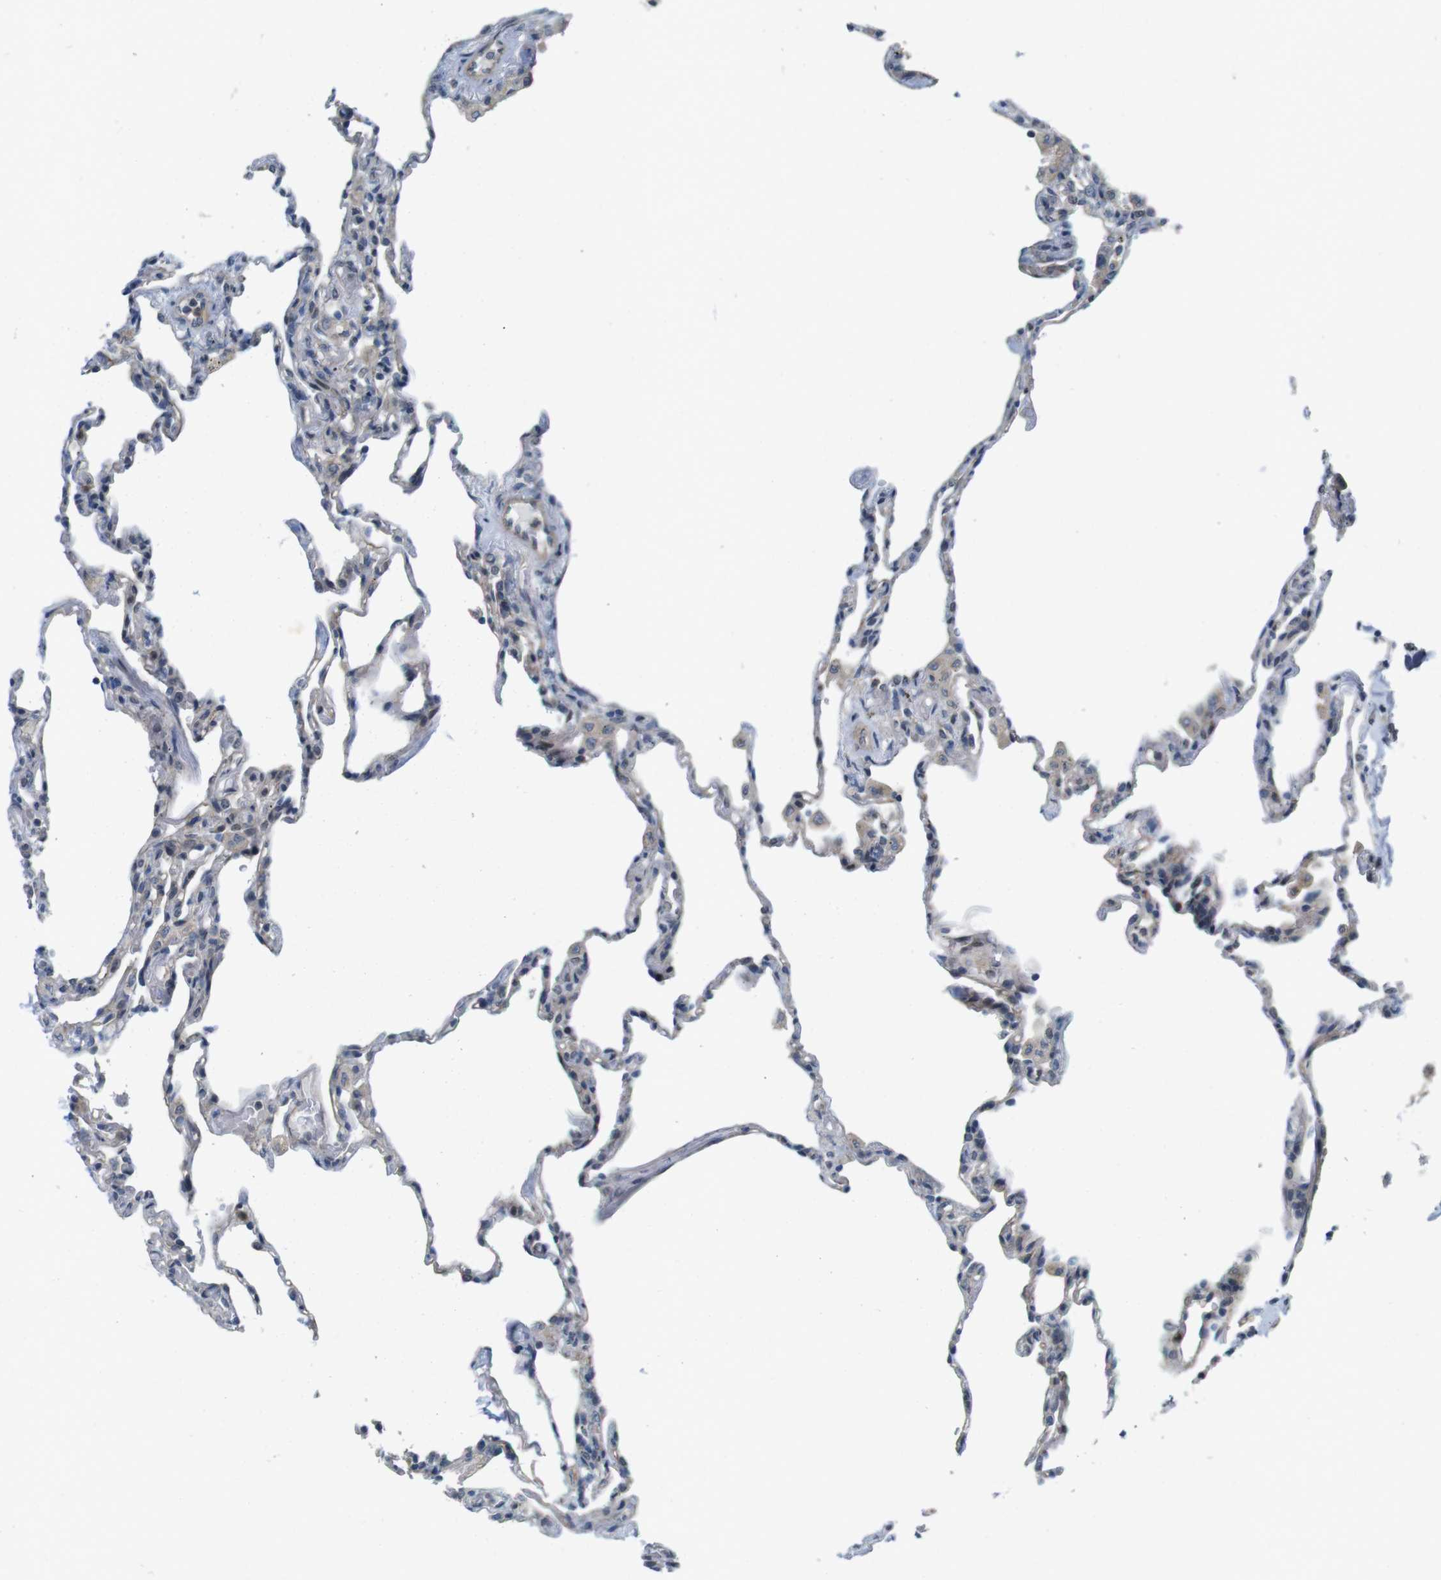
{"staining": {"intensity": "negative", "quantity": "none", "location": "none"}, "tissue": "lung", "cell_type": "Alveolar cells", "image_type": "normal", "snomed": [{"axis": "morphology", "description": "Normal tissue, NOS"}, {"axis": "topography", "description": "Lung"}], "caption": "IHC histopathology image of normal lung: lung stained with DAB shows no significant protein staining in alveolar cells.", "gene": "SKI", "patient": {"sex": "male", "age": 59}}